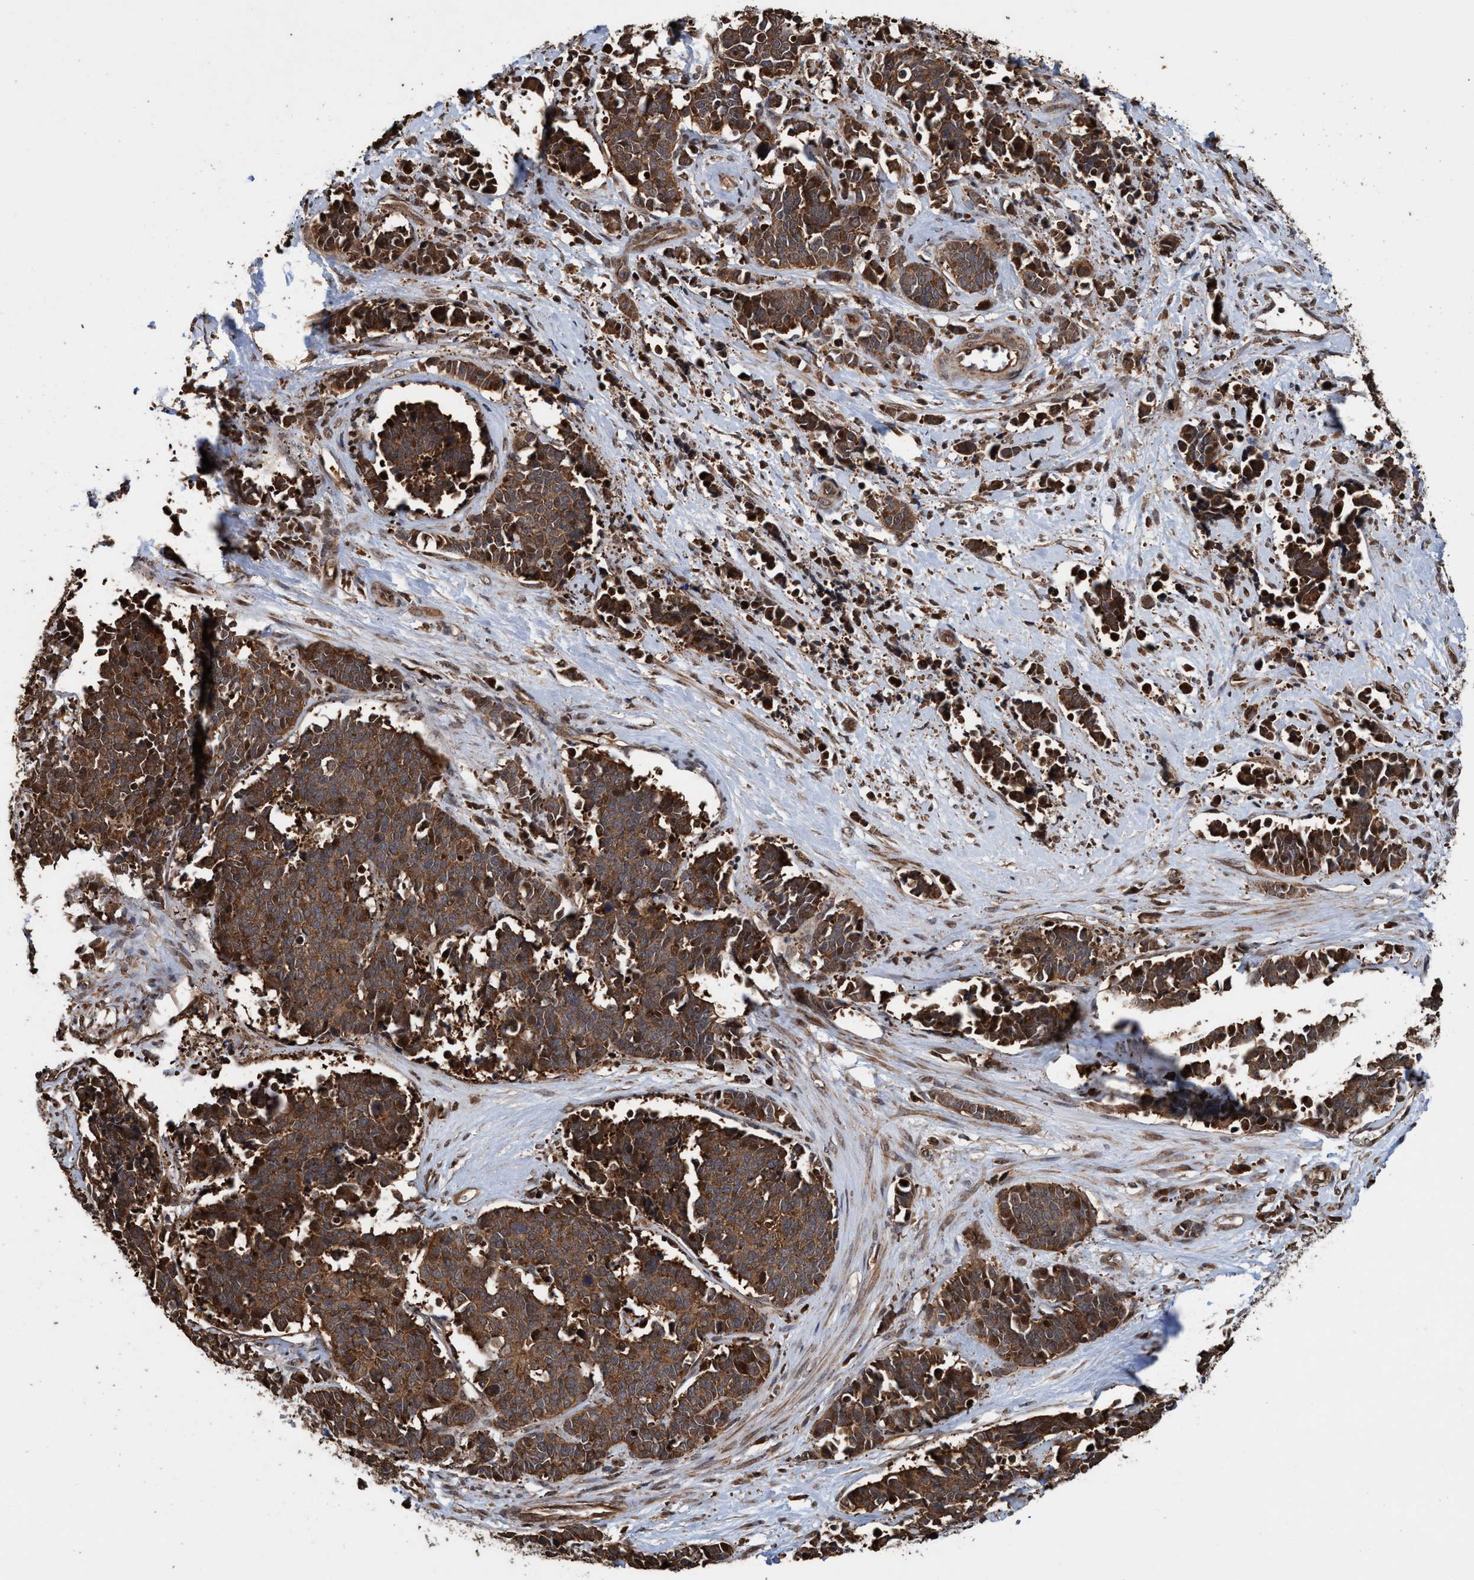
{"staining": {"intensity": "moderate", "quantity": ">75%", "location": "cytoplasmic/membranous,nuclear"}, "tissue": "cervical cancer", "cell_type": "Tumor cells", "image_type": "cancer", "snomed": [{"axis": "morphology", "description": "Squamous cell carcinoma, NOS"}, {"axis": "topography", "description": "Cervix"}], "caption": "Tumor cells show medium levels of moderate cytoplasmic/membranous and nuclear positivity in about >75% of cells in human cervical cancer (squamous cell carcinoma).", "gene": "TRPC7", "patient": {"sex": "female", "age": 35}}